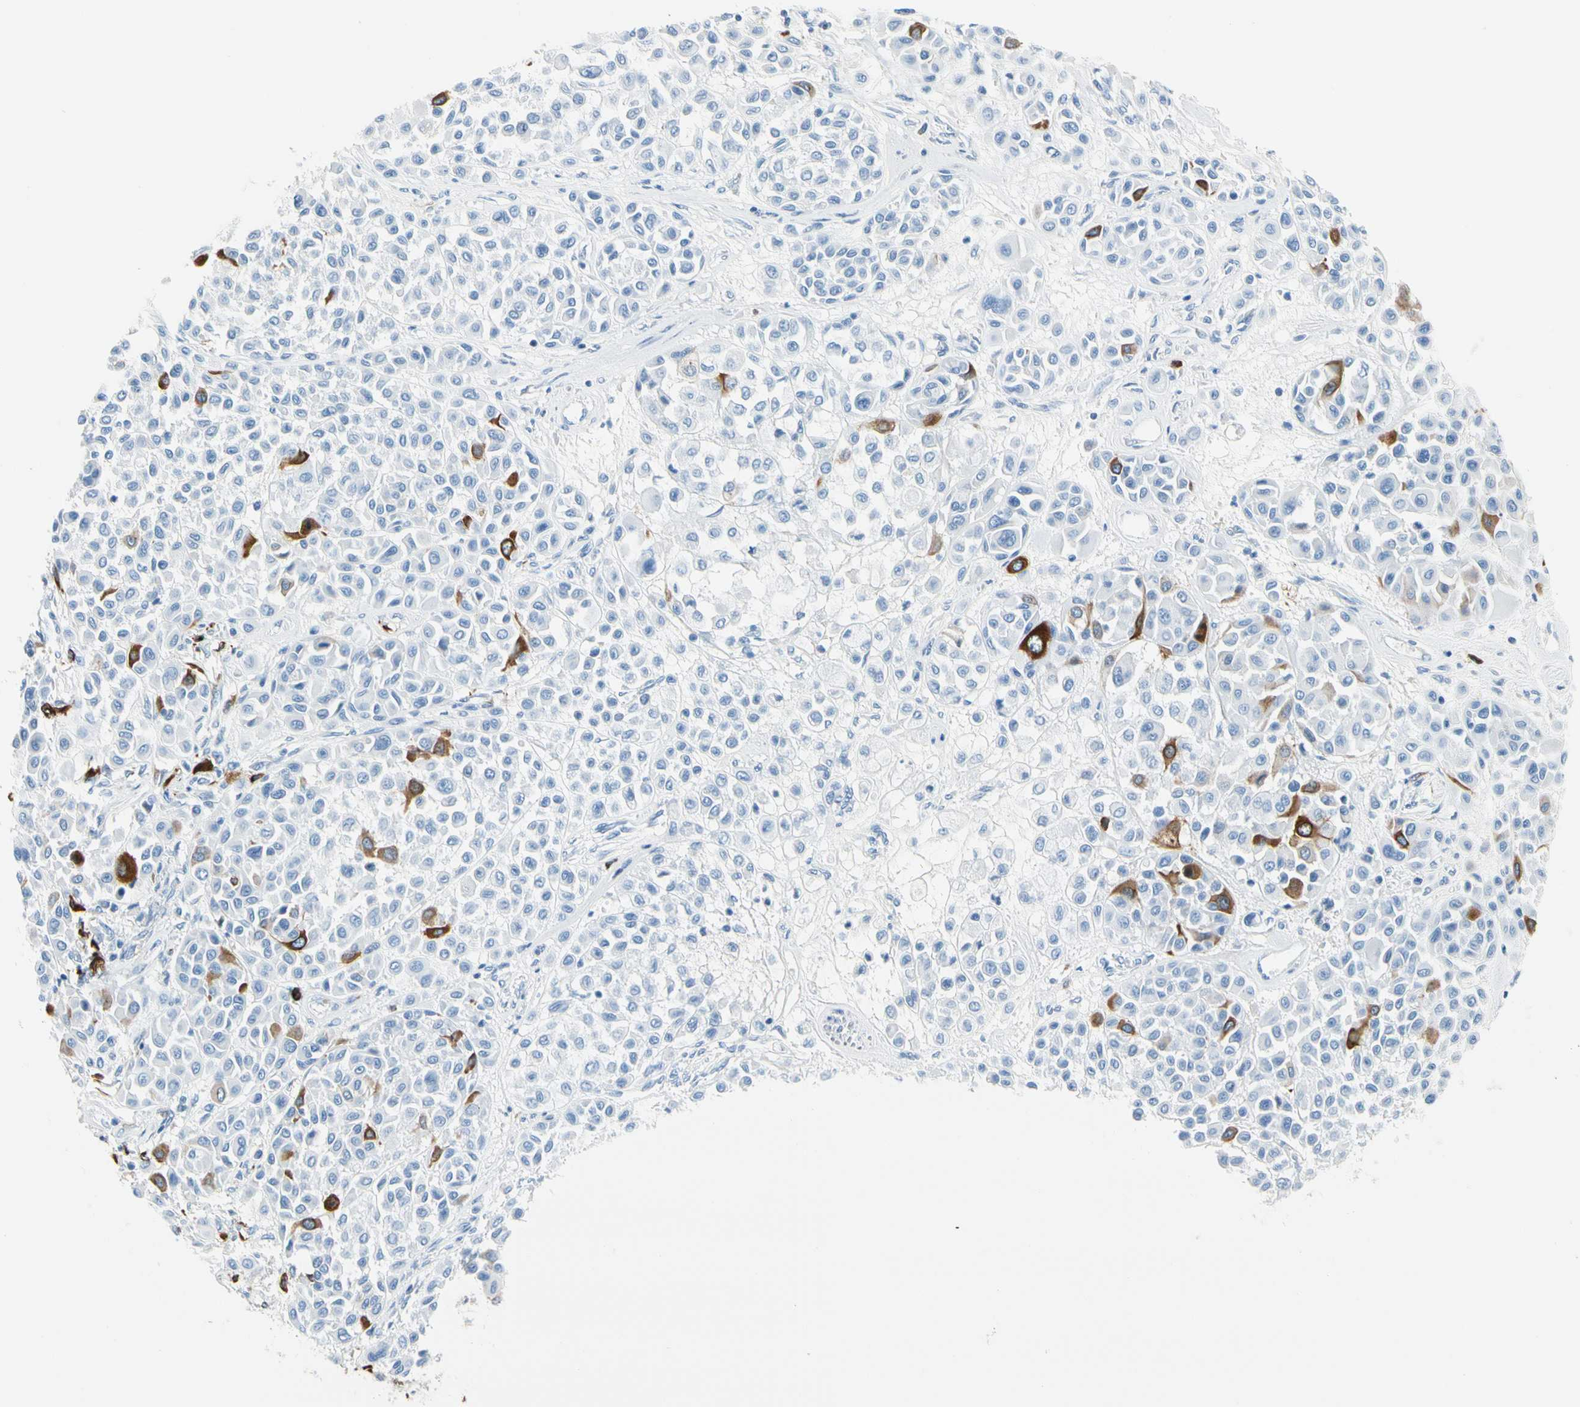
{"staining": {"intensity": "moderate", "quantity": "<25%", "location": "cytoplasmic/membranous"}, "tissue": "melanoma", "cell_type": "Tumor cells", "image_type": "cancer", "snomed": [{"axis": "morphology", "description": "Malignant melanoma, Metastatic site"}, {"axis": "topography", "description": "Soft tissue"}], "caption": "Brown immunohistochemical staining in melanoma reveals moderate cytoplasmic/membranous expression in about <25% of tumor cells.", "gene": "TACC3", "patient": {"sex": "male", "age": 41}}